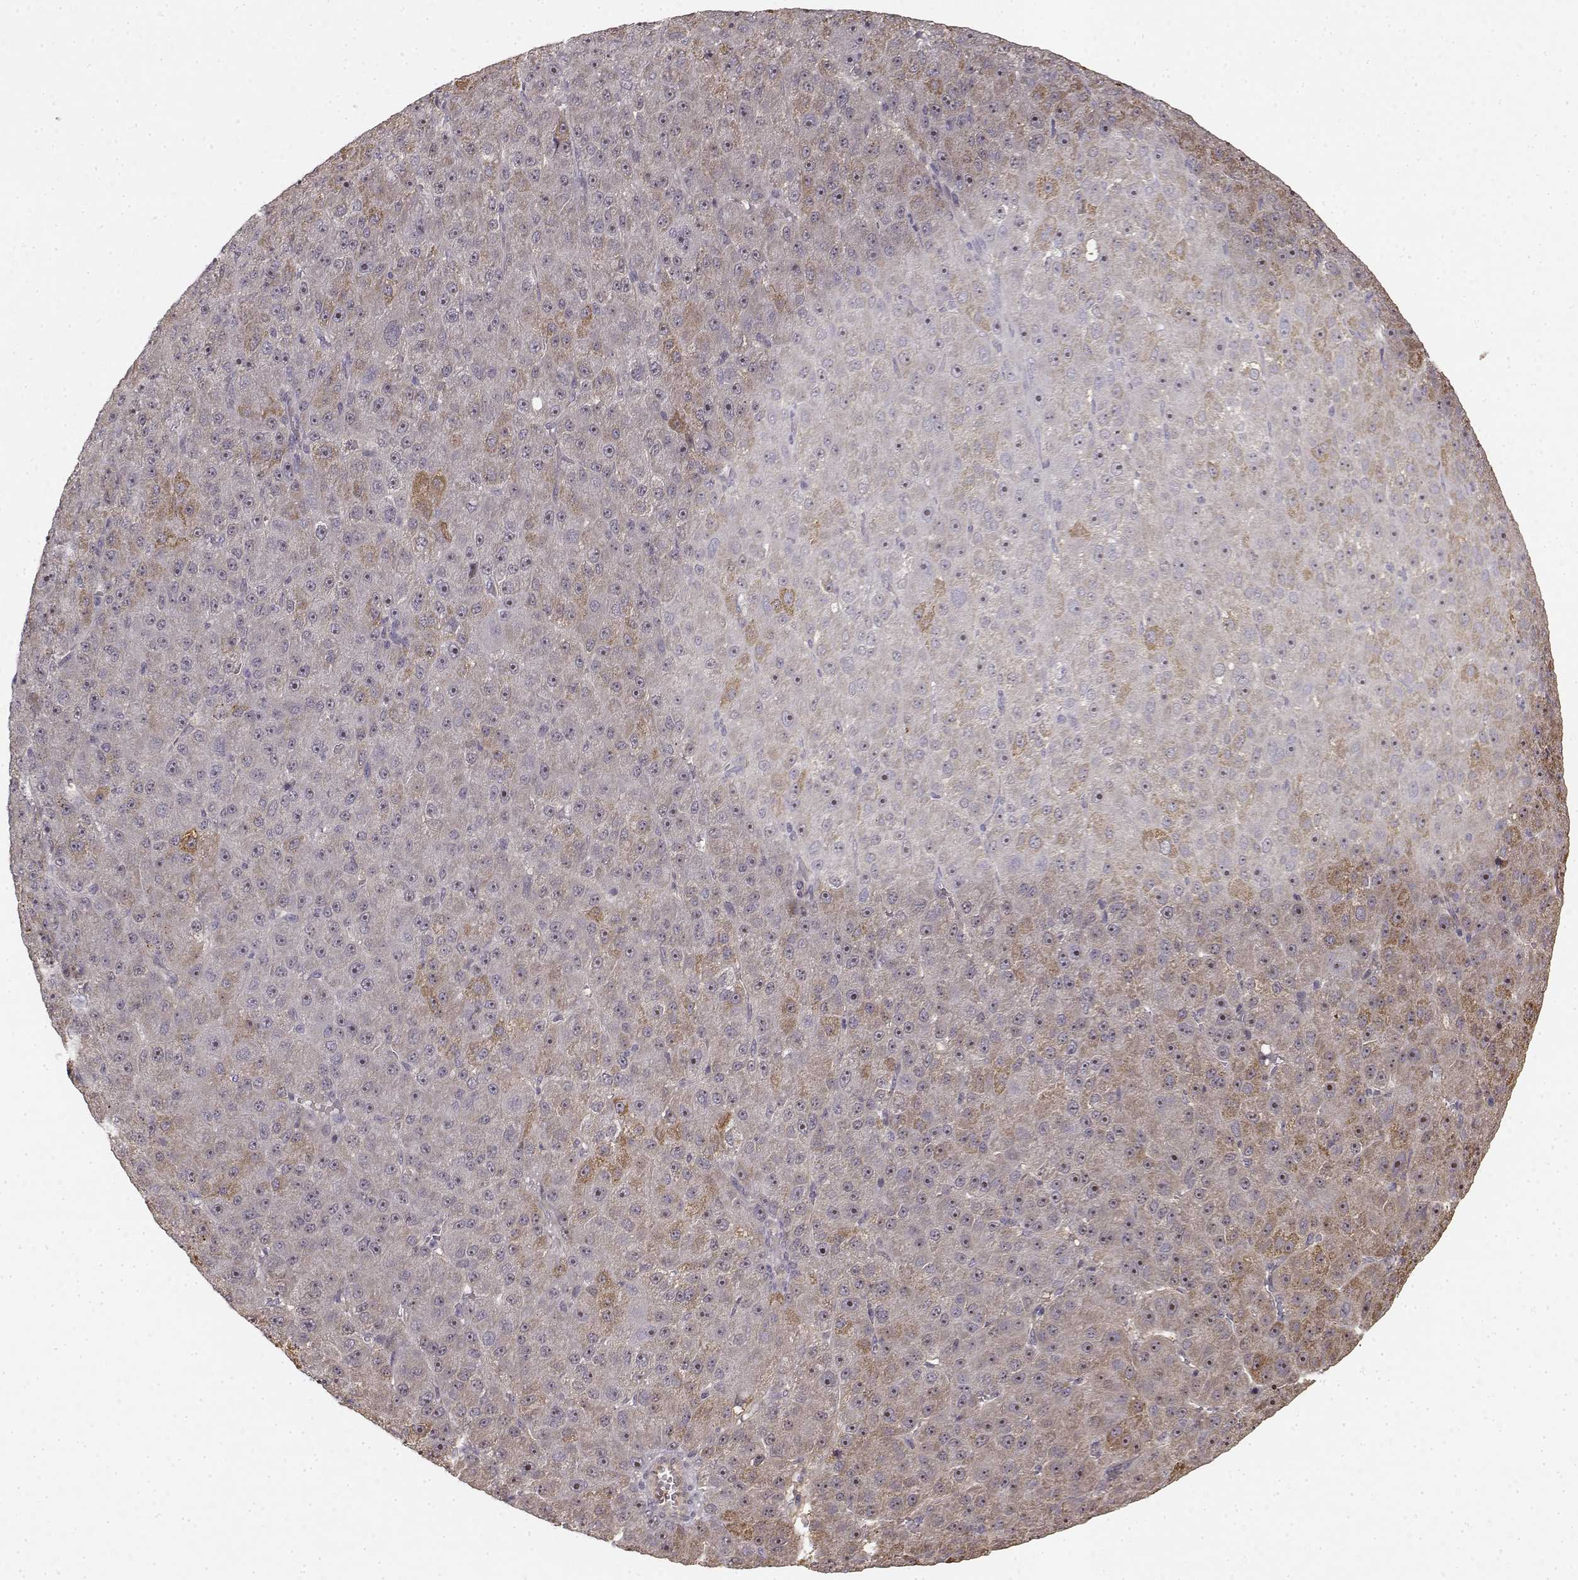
{"staining": {"intensity": "negative", "quantity": "none", "location": "none"}, "tissue": "liver cancer", "cell_type": "Tumor cells", "image_type": "cancer", "snomed": [{"axis": "morphology", "description": "Carcinoma, Hepatocellular, NOS"}, {"axis": "topography", "description": "Liver"}], "caption": "The photomicrograph exhibits no significant expression in tumor cells of liver cancer (hepatocellular carcinoma).", "gene": "MED12L", "patient": {"sex": "male", "age": 67}}